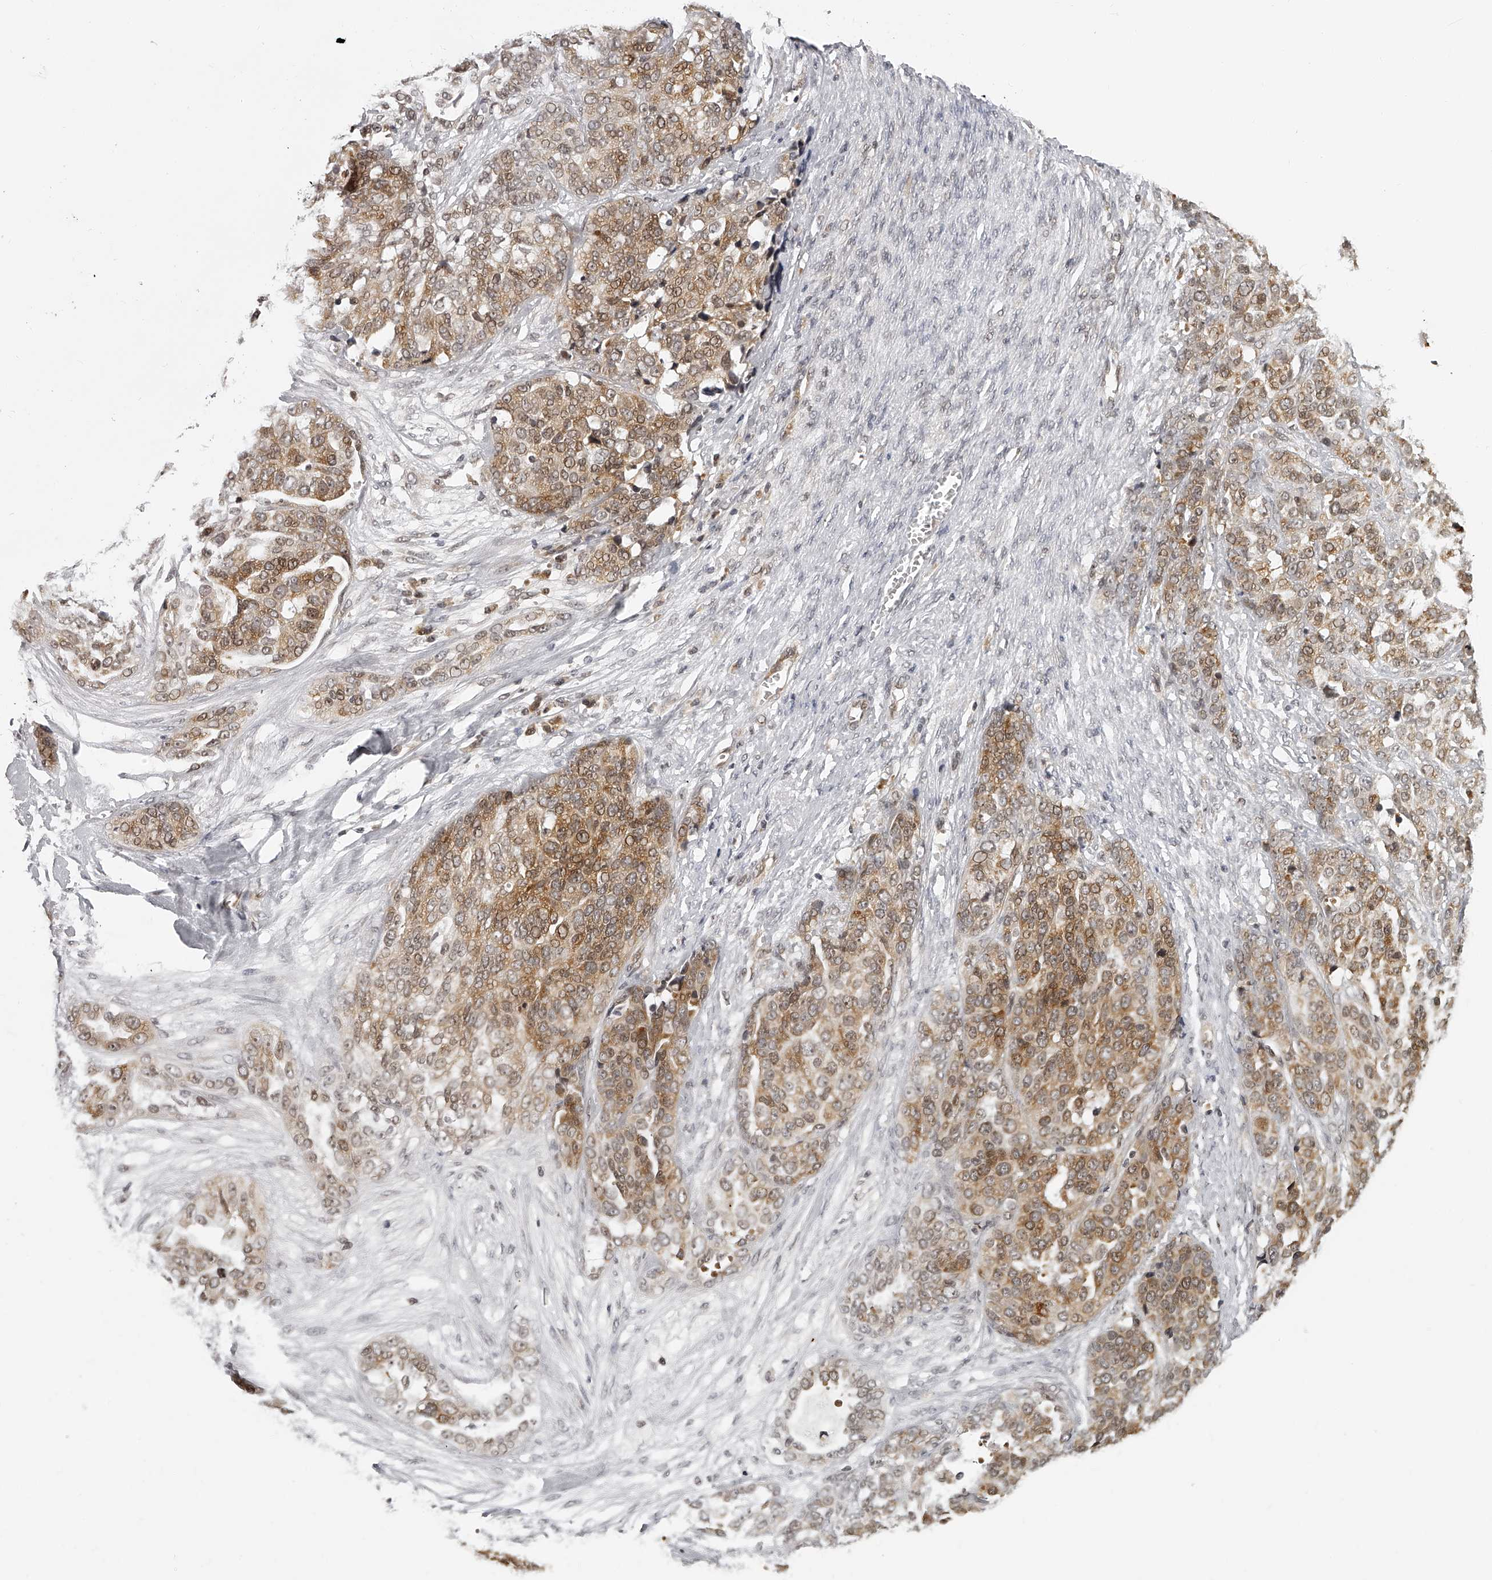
{"staining": {"intensity": "moderate", "quantity": ">75%", "location": "cytoplasmic/membranous,nuclear"}, "tissue": "ovarian cancer", "cell_type": "Tumor cells", "image_type": "cancer", "snomed": [{"axis": "morphology", "description": "Cystadenocarcinoma, serous, NOS"}, {"axis": "topography", "description": "Ovary"}], "caption": "The photomicrograph displays a brown stain indicating the presence of a protein in the cytoplasmic/membranous and nuclear of tumor cells in ovarian cancer. (DAB = brown stain, brightfield microscopy at high magnification).", "gene": "ODF2L", "patient": {"sex": "female", "age": 44}}